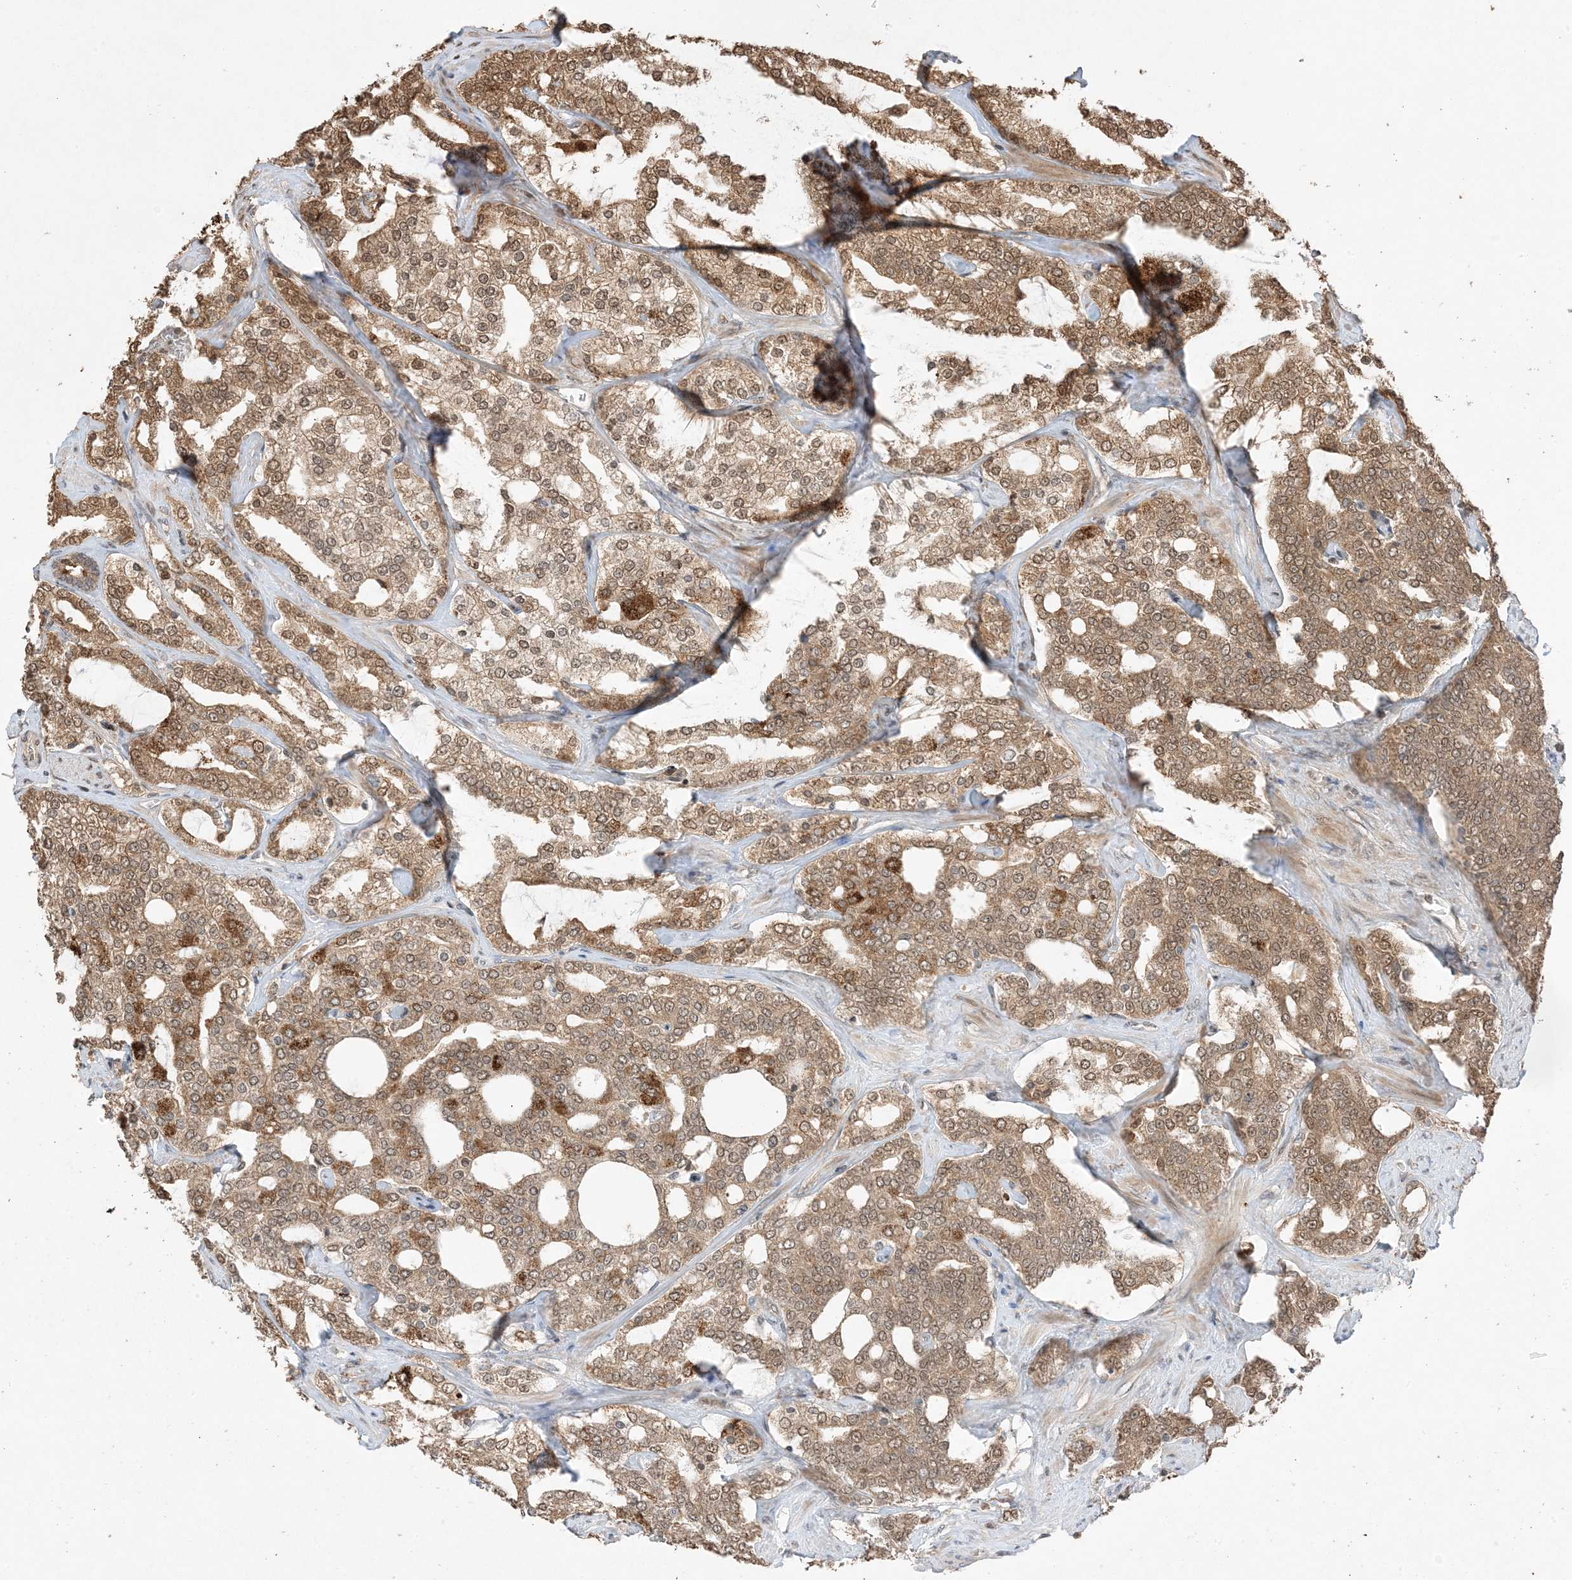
{"staining": {"intensity": "moderate", "quantity": ">75%", "location": "cytoplasmic/membranous"}, "tissue": "prostate cancer", "cell_type": "Tumor cells", "image_type": "cancer", "snomed": [{"axis": "morphology", "description": "Adenocarcinoma, High grade"}, {"axis": "topography", "description": "Prostate"}], "caption": "This is an image of immunohistochemistry staining of adenocarcinoma (high-grade) (prostate), which shows moderate positivity in the cytoplasmic/membranous of tumor cells.", "gene": "ZBTB41", "patient": {"sex": "male", "age": 64}}